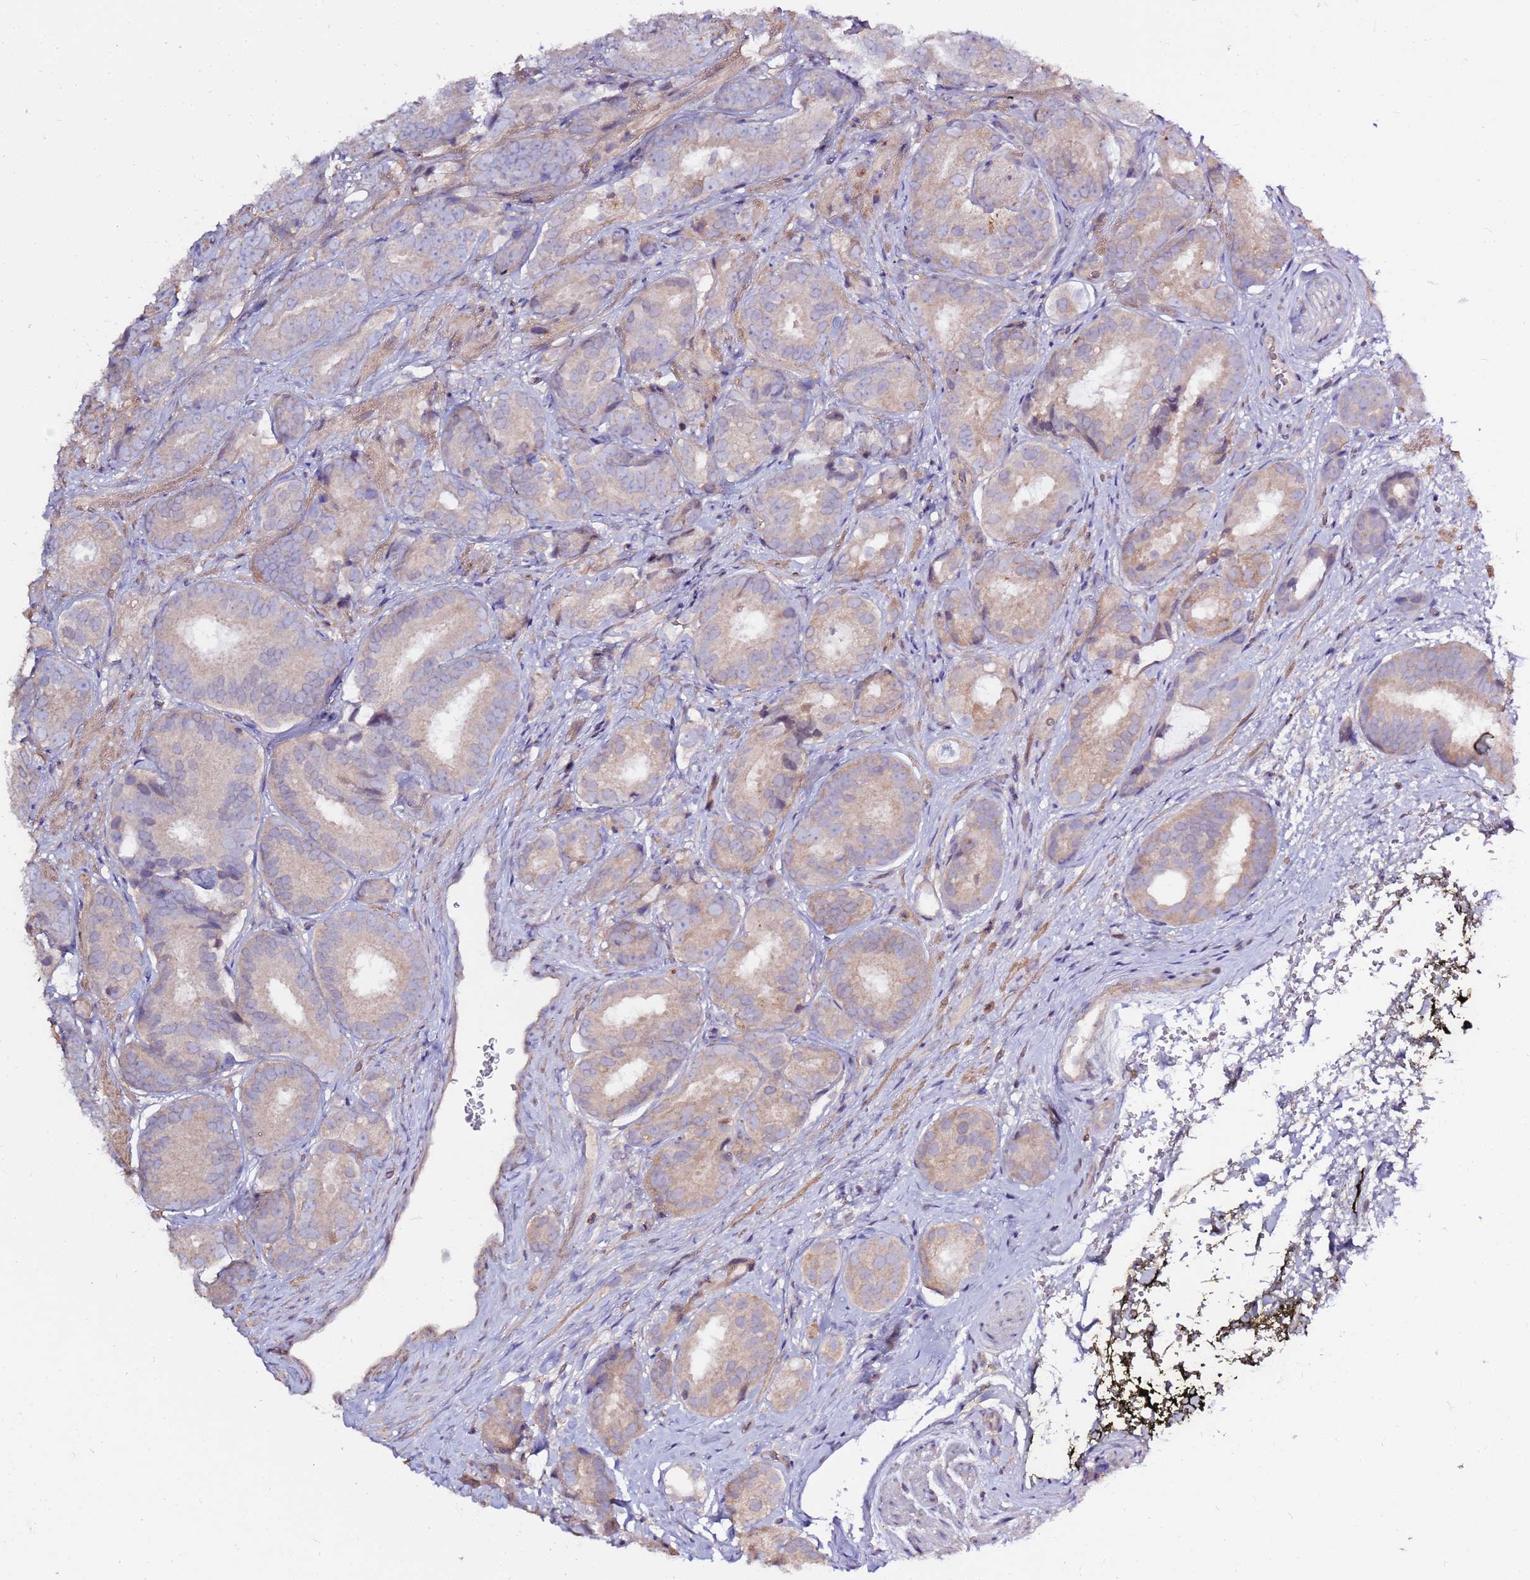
{"staining": {"intensity": "weak", "quantity": "<25%", "location": "cytoplasmic/membranous"}, "tissue": "prostate cancer", "cell_type": "Tumor cells", "image_type": "cancer", "snomed": [{"axis": "morphology", "description": "Adenocarcinoma, High grade"}, {"axis": "topography", "description": "Prostate"}], "caption": "Tumor cells show no significant protein expression in prostate high-grade adenocarcinoma.", "gene": "EVA1B", "patient": {"sex": "male", "age": 71}}